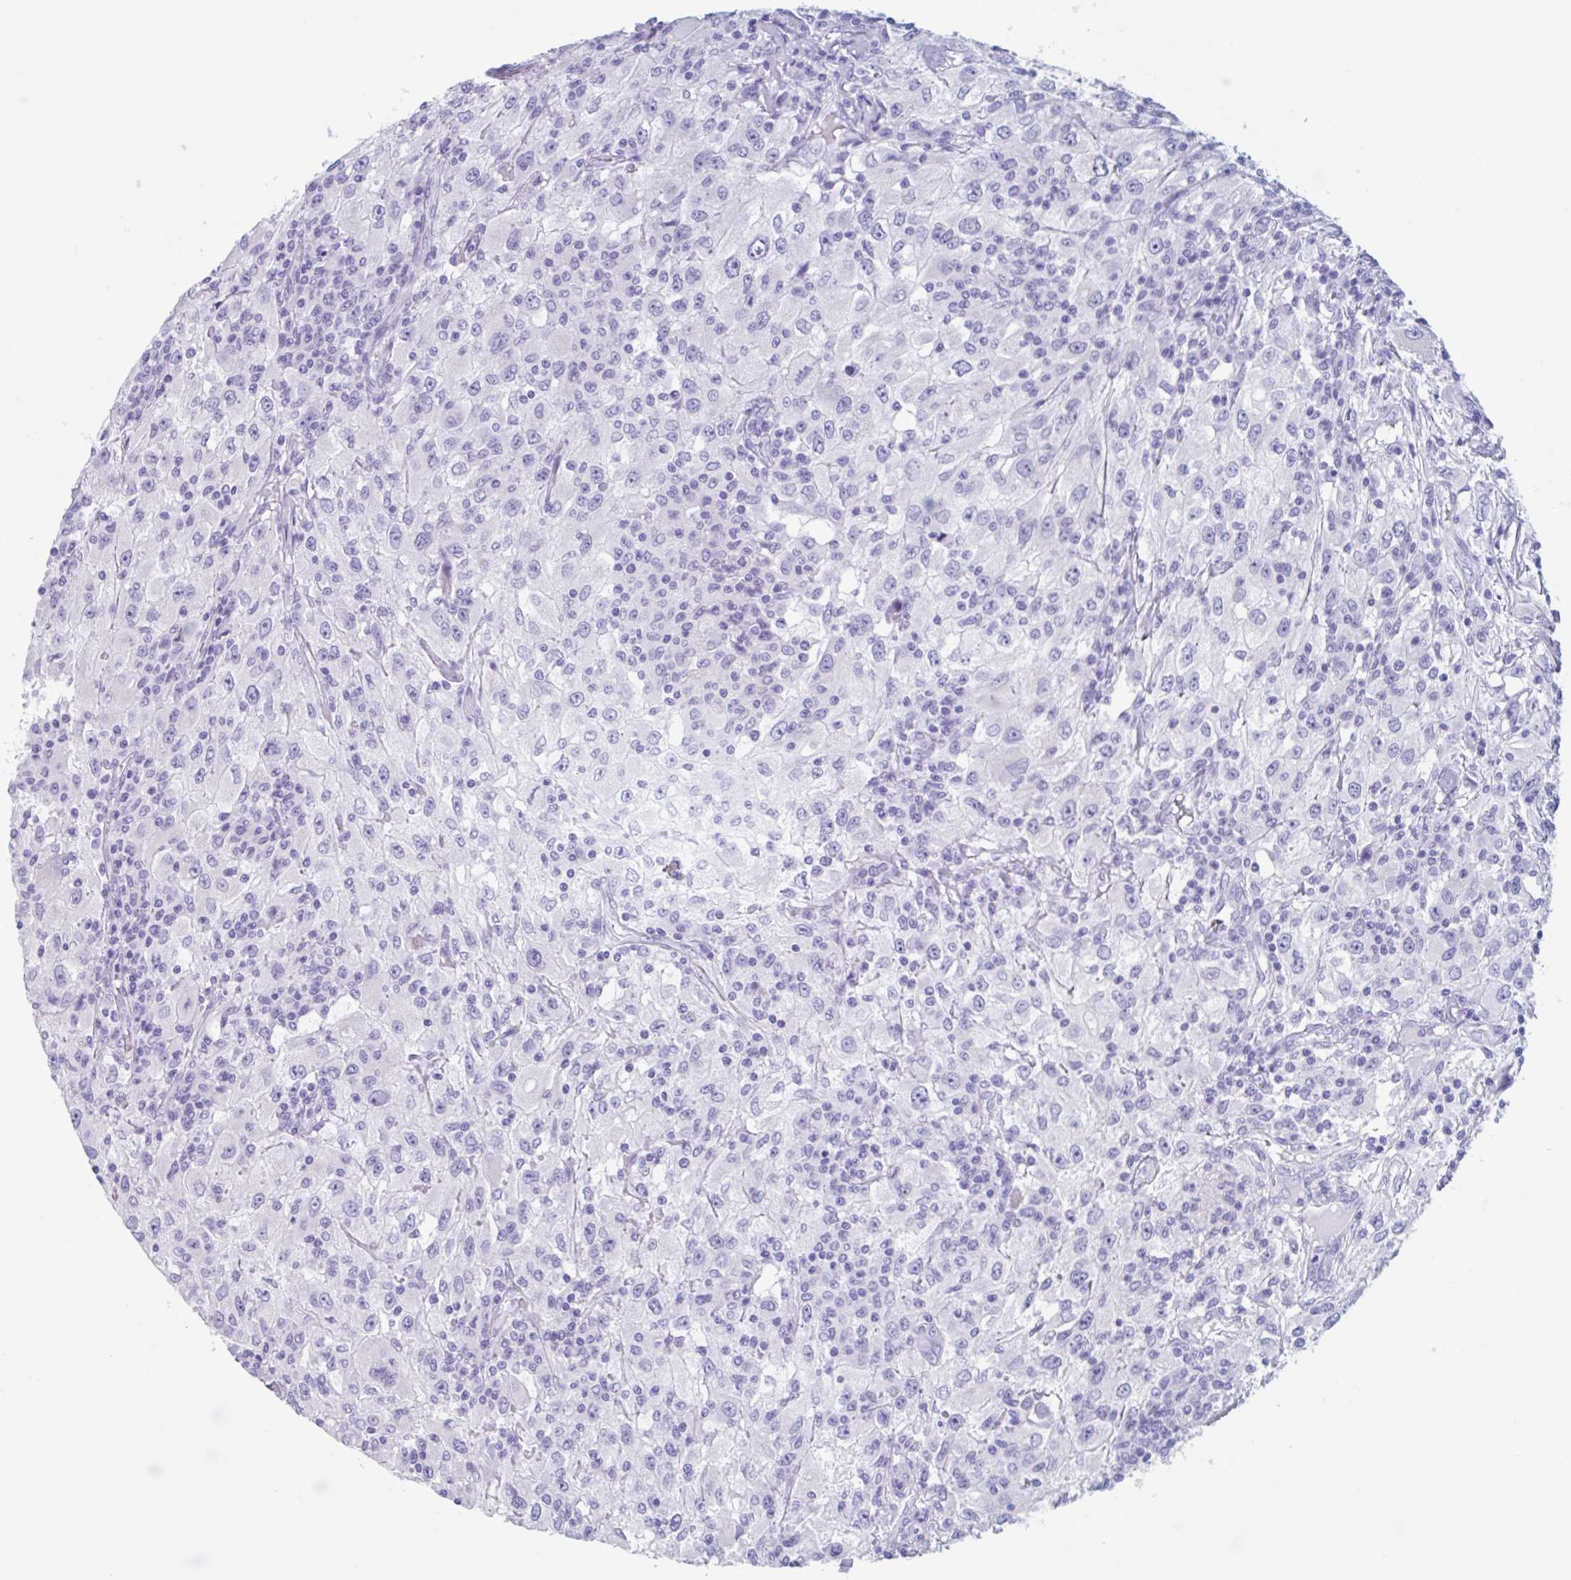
{"staining": {"intensity": "negative", "quantity": "none", "location": "none"}, "tissue": "renal cancer", "cell_type": "Tumor cells", "image_type": "cancer", "snomed": [{"axis": "morphology", "description": "Adenocarcinoma, NOS"}, {"axis": "topography", "description": "Kidney"}], "caption": "Human renal cancer stained for a protein using IHC shows no positivity in tumor cells.", "gene": "CPTP", "patient": {"sex": "female", "age": 67}}